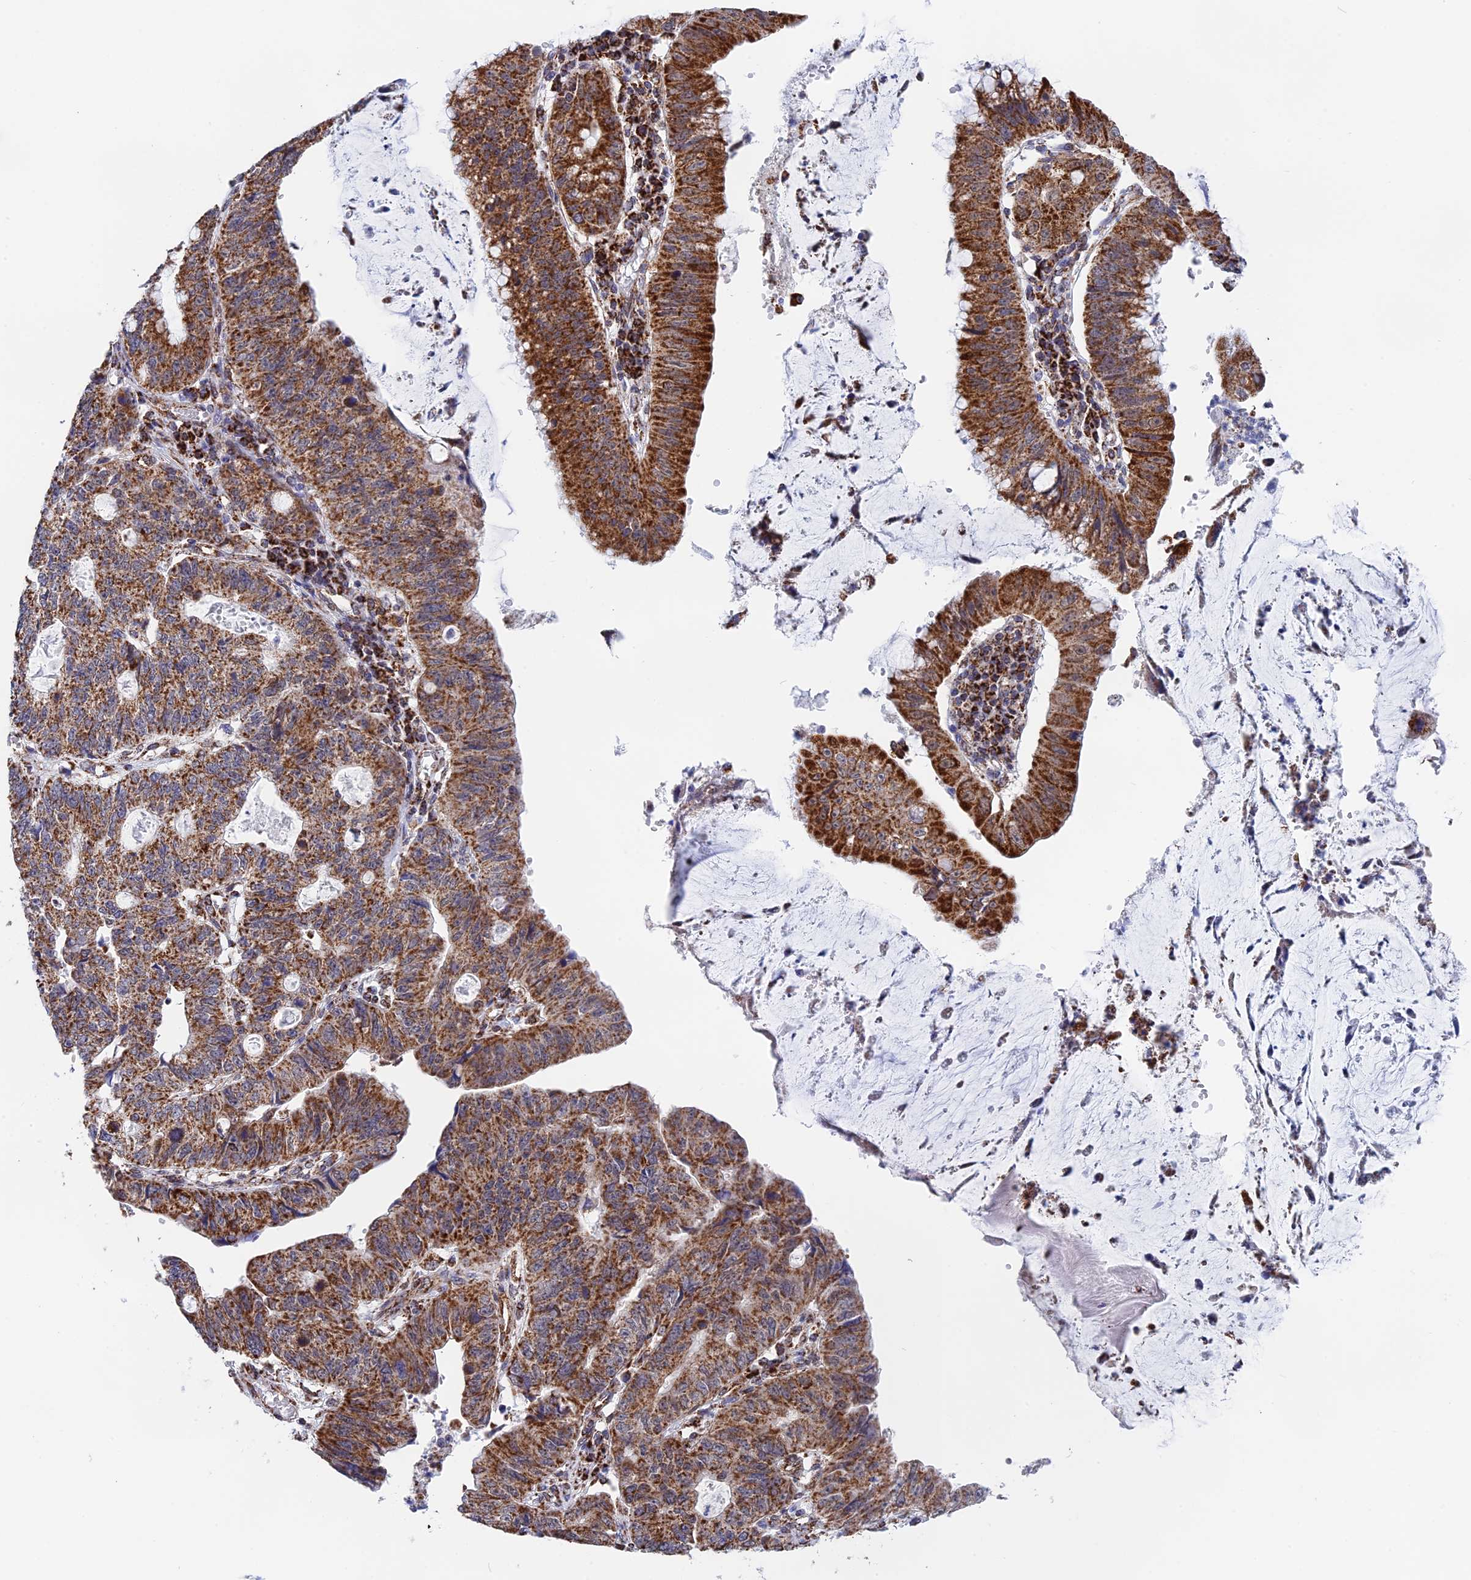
{"staining": {"intensity": "strong", "quantity": ">75%", "location": "cytoplasmic/membranous"}, "tissue": "stomach cancer", "cell_type": "Tumor cells", "image_type": "cancer", "snomed": [{"axis": "morphology", "description": "Adenocarcinoma, NOS"}, {"axis": "topography", "description": "Stomach"}], "caption": "A brown stain labels strong cytoplasmic/membranous staining of a protein in human adenocarcinoma (stomach) tumor cells.", "gene": "CDC16", "patient": {"sex": "male", "age": 59}}